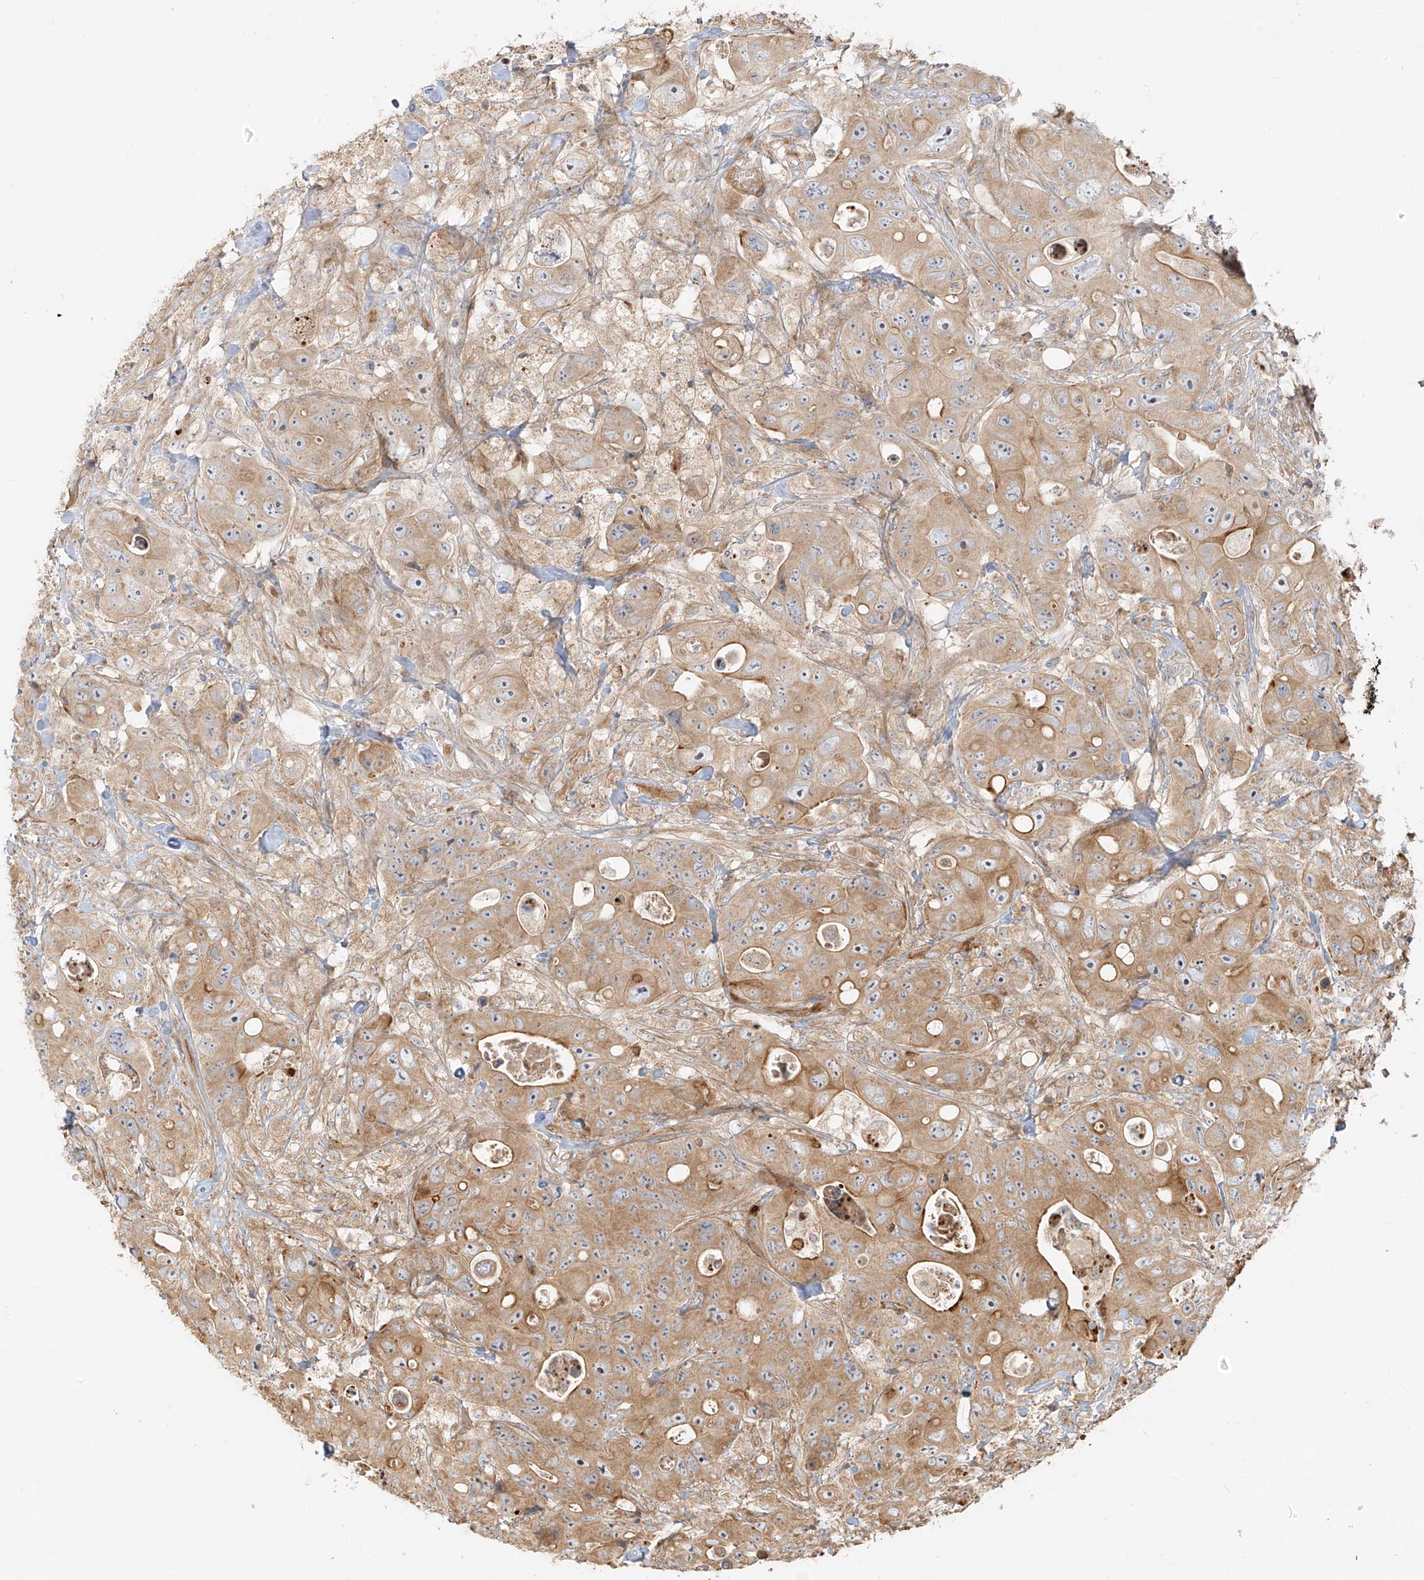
{"staining": {"intensity": "moderate", "quantity": ">75%", "location": "cytoplasmic/membranous"}, "tissue": "colorectal cancer", "cell_type": "Tumor cells", "image_type": "cancer", "snomed": [{"axis": "morphology", "description": "Adenocarcinoma, NOS"}, {"axis": "topography", "description": "Colon"}], "caption": "IHC (DAB) staining of colorectal adenocarcinoma demonstrates moderate cytoplasmic/membranous protein staining in about >75% of tumor cells. (brown staining indicates protein expression, while blue staining denotes nuclei).", "gene": "MIPEP", "patient": {"sex": "female", "age": 46}}